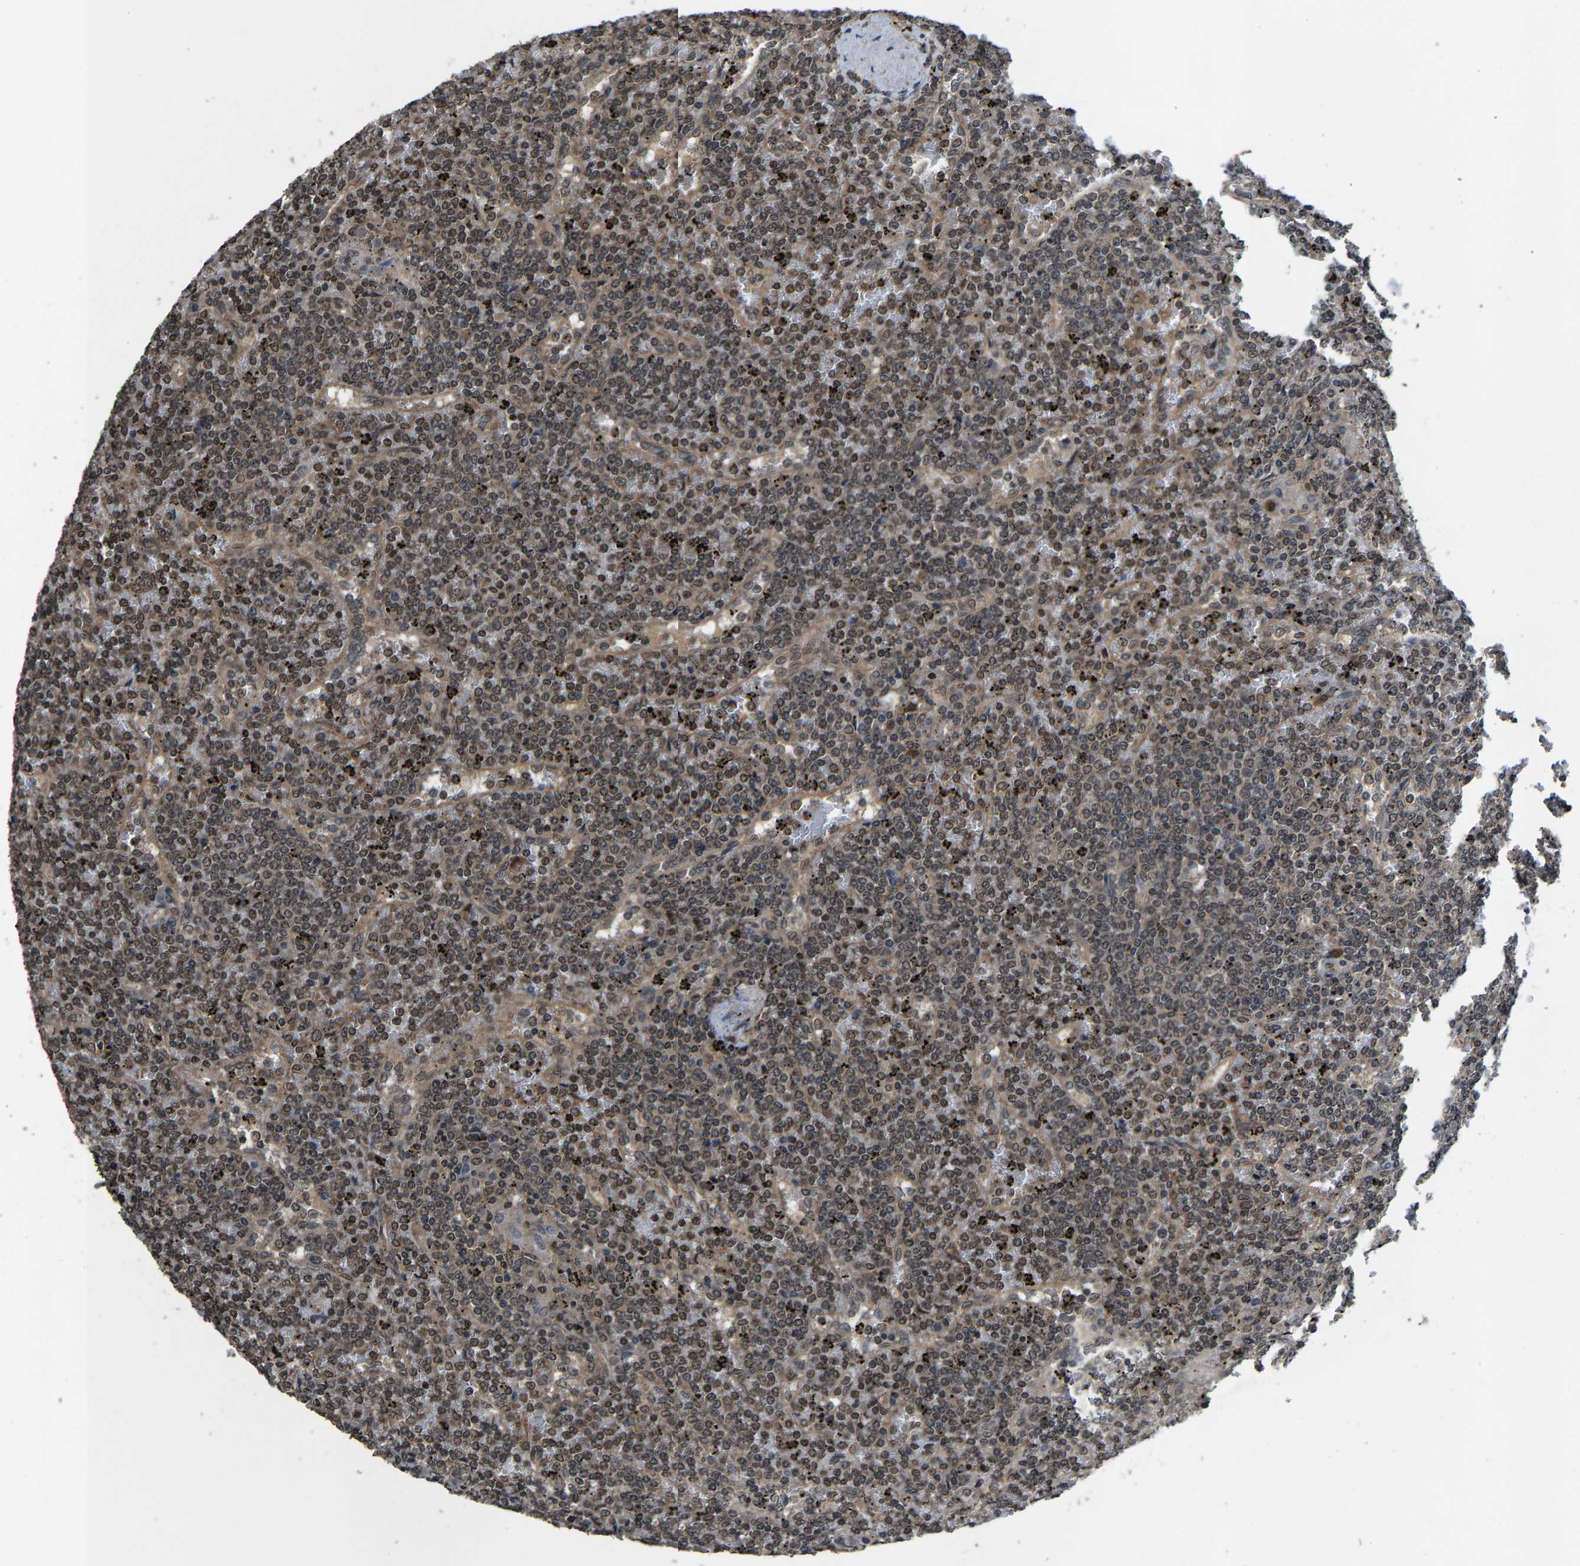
{"staining": {"intensity": "weak", "quantity": ">75%", "location": "nuclear"}, "tissue": "lymphoma", "cell_type": "Tumor cells", "image_type": "cancer", "snomed": [{"axis": "morphology", "description": "Malignant lymphoma, non-Hodgkin's type, Low grade"}, {"axis": "topography", "description": "Spleen"}], "caption": "Weak nuclear protein positivity is seen in approximately >75% of tumor cells in malignant lymphoma, non-Hodgkin's type (low-grade).", "gene": "HUWE1", "patient": {"sex": "female", "age": 19}}